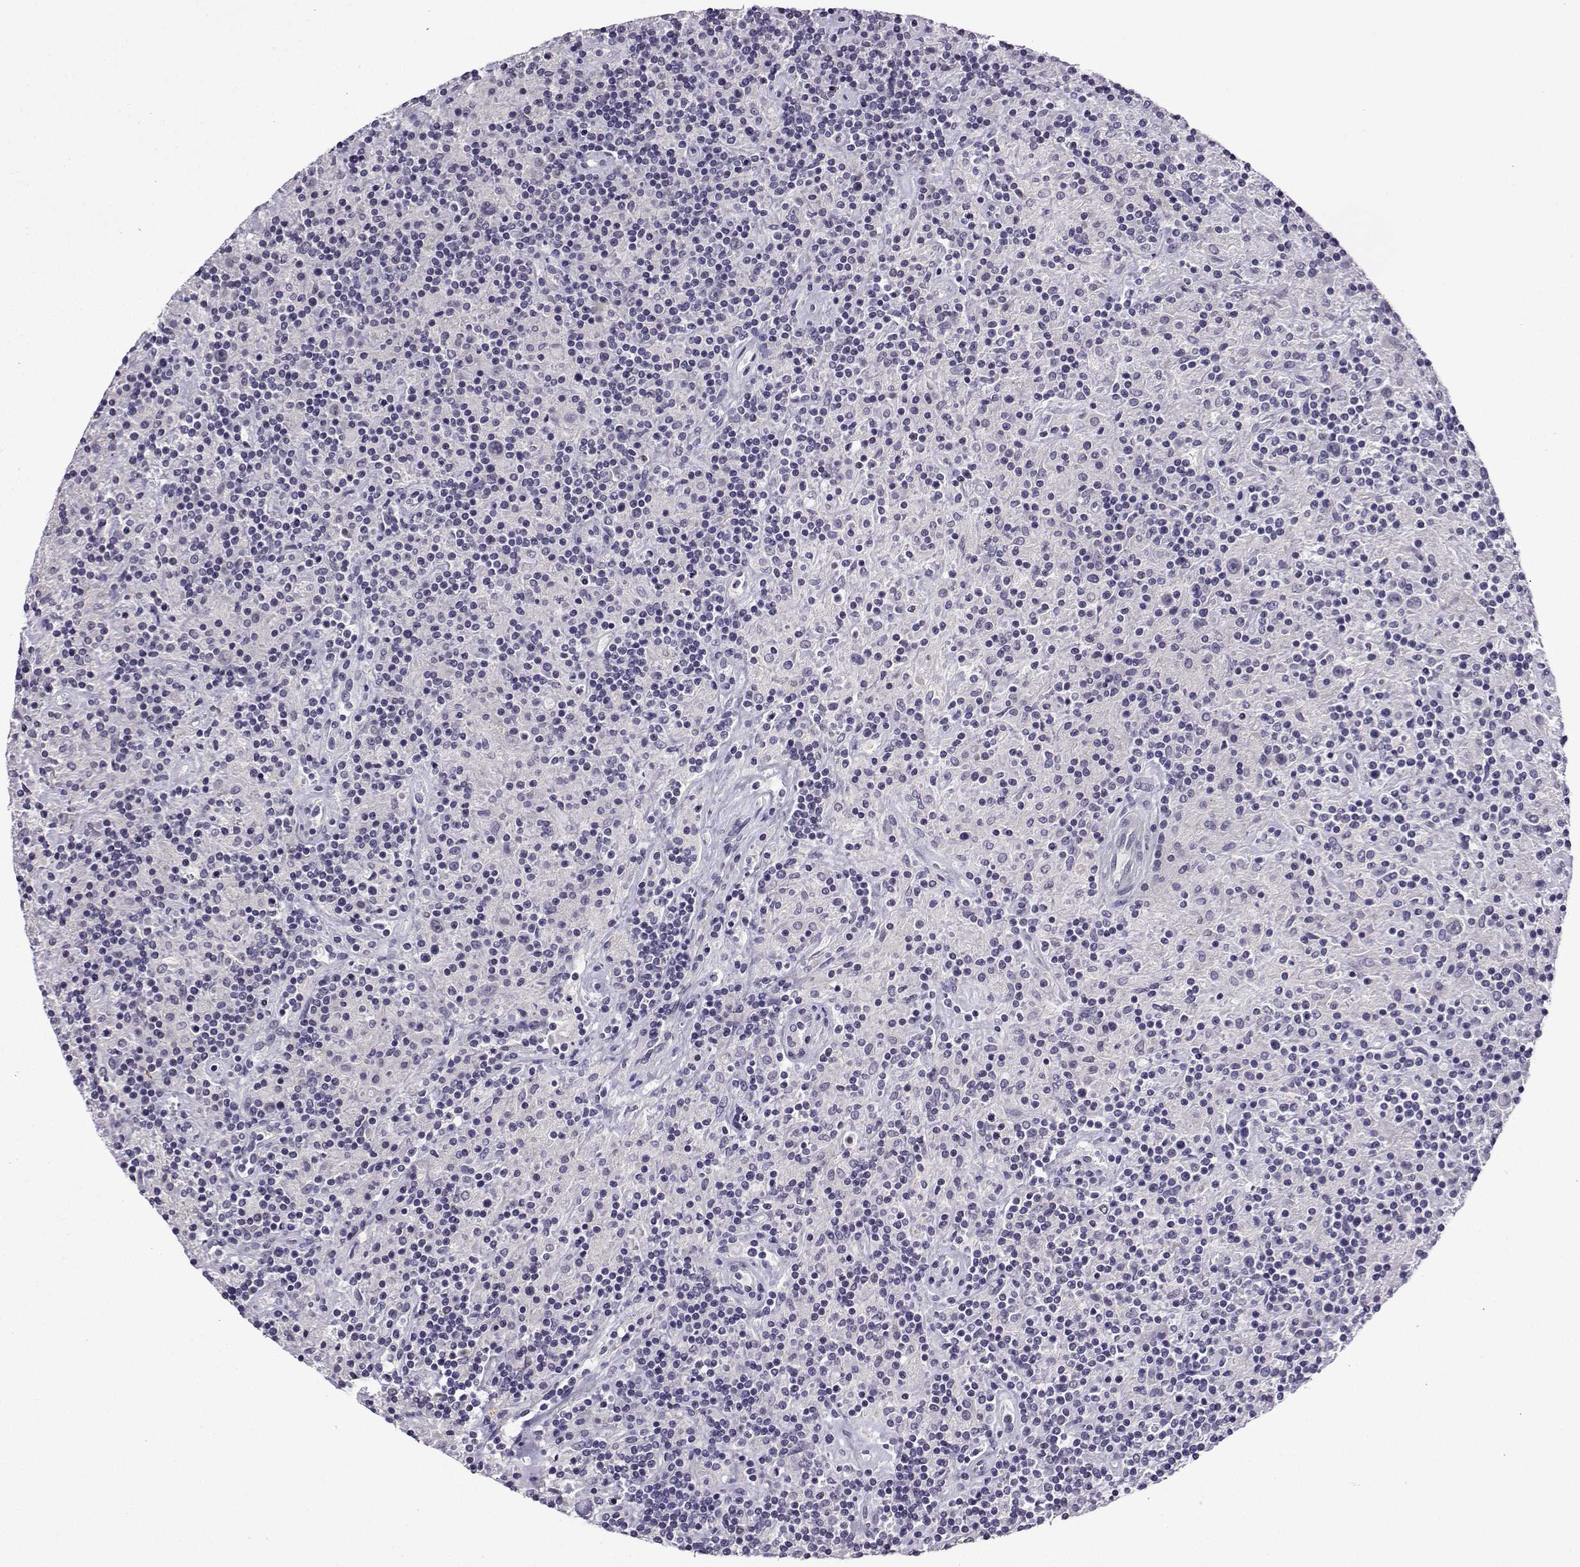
{"staining": {"intensity": "negative", "quantity": "none", "location": "none"}, "tissue": "lymphoma", "cell_type": "Tumor cells", "image_type": "cancer", "snomed": [{"axis": "morphology", "description": "Hodgkin's disease, NOS"}, {"axis": "topography", "description": "Lymph node"}], "caption": "Tumor cells show no significant protein positivity in Hodgkin's disease.", "gene": "LRFN2", "patient": {"sex": "male", "age": 70}}